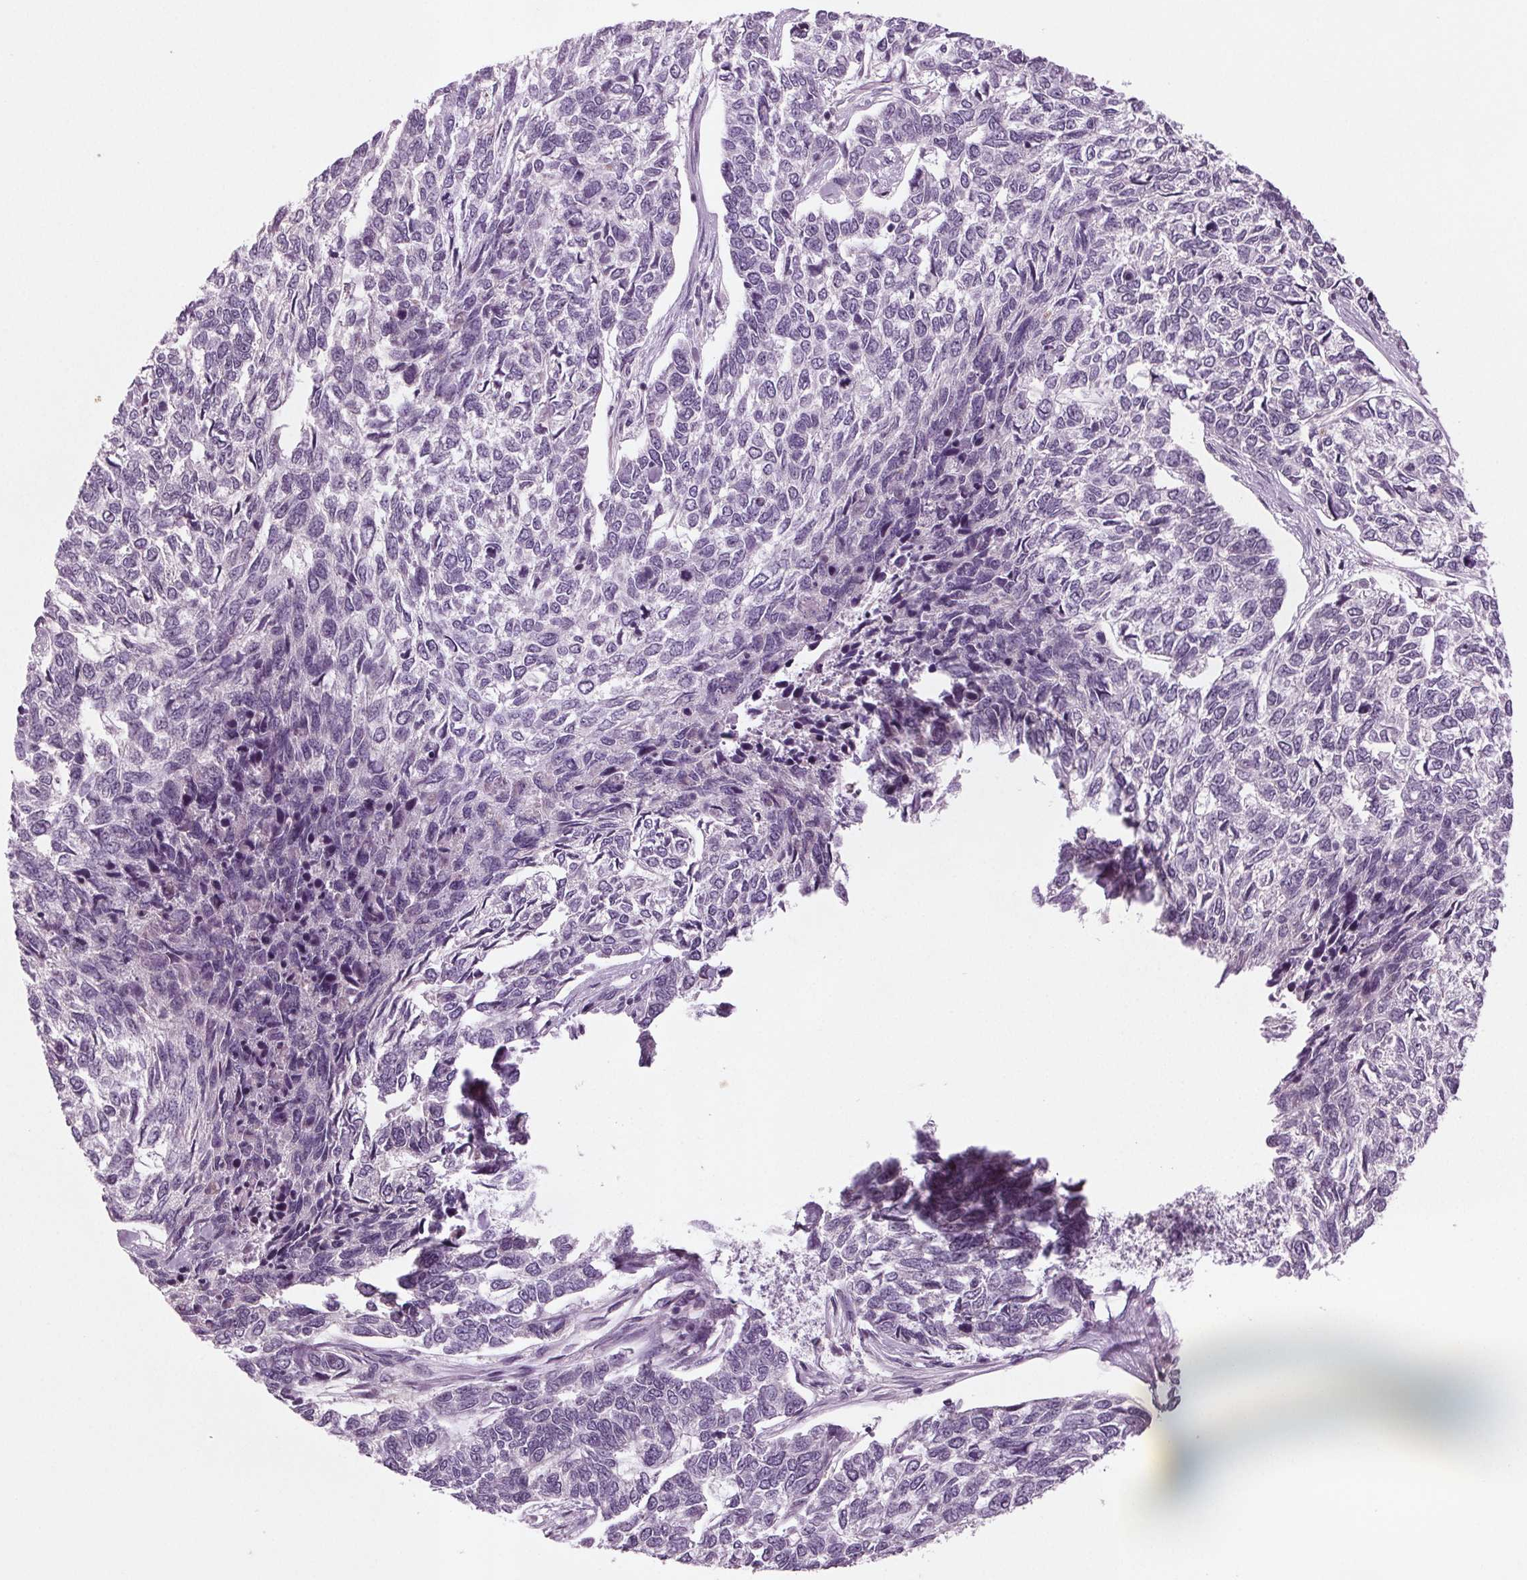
{"staining": {"intensity": "negative", "quantity": "none", "location": "none"}, "tissue": "skin cancer", "cell_type": "Tumor cells", "image_type": "cancer", "snomed": [{"axis": "morphology", "description": "Basal cell carcinoma"}, {"axis": "topography", "description": "Skin"}], "caption": "A micrograph of skin basal cell carcinoma stained for a protein demonstrates no brown staining in tumor cells.", "gene": "BHLHE22", "patient": {"sex": "female", "age": 65}}